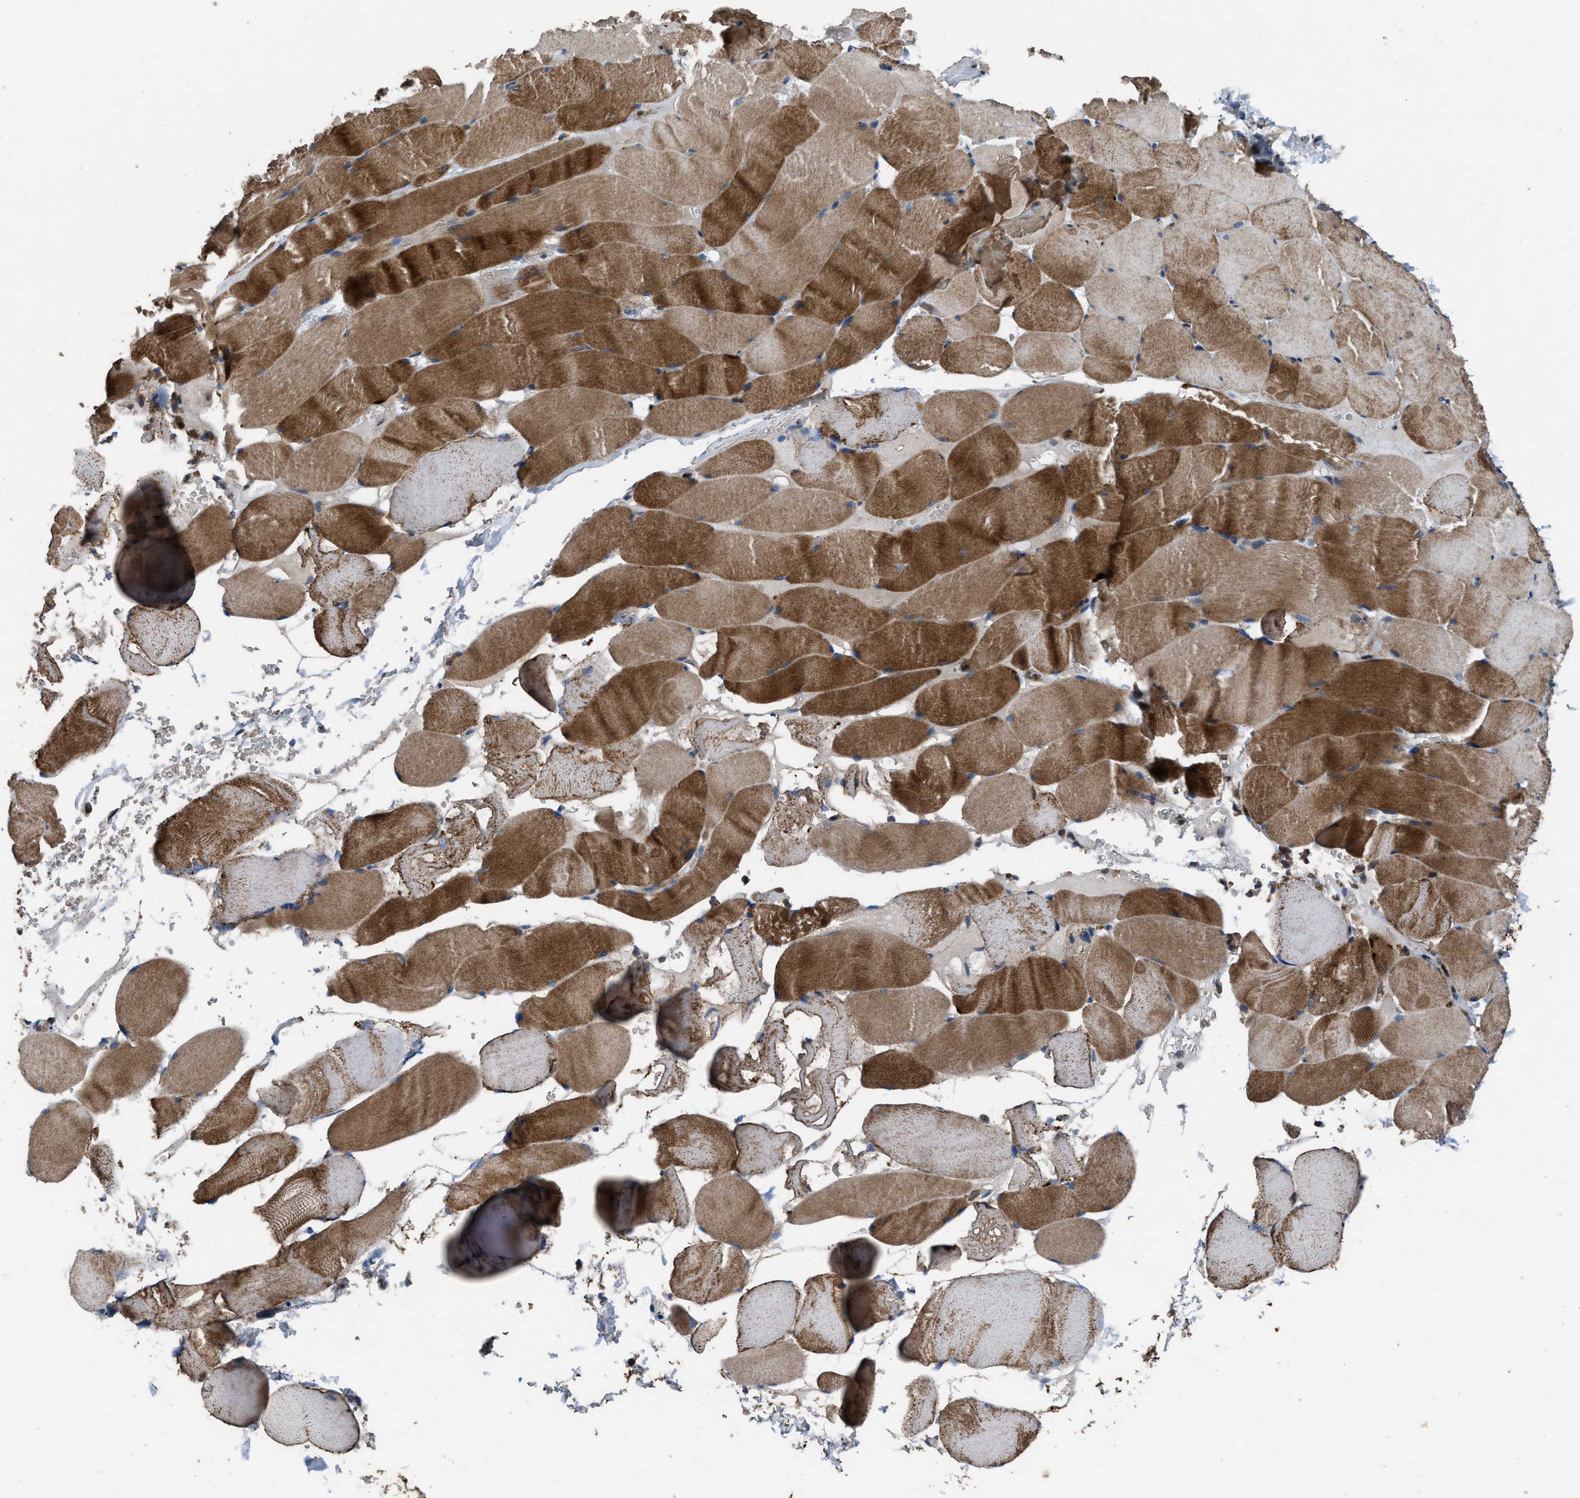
{"staining": {"intensity": "strong", "quantity": "25%-75%", "location": "cytoplasmic/membranous"}, "tissue": "skeletal muscle", "cell_type": "Myocytes", "image_type": "normal", "snomed": [{"axis": "morphology", "description": "Normal tissue, NOS"}, {"axis": "topography", "description": "Skeletal muscle"}], "caption": "Immunohistochemical staining of normal skeletal muscle demonstrates high levels of strong cytoplasmic/membranous positivity in about 25%-75% of myocytes.", "gene": "USP25", "patient": {"sex": "male", "age": 62}}